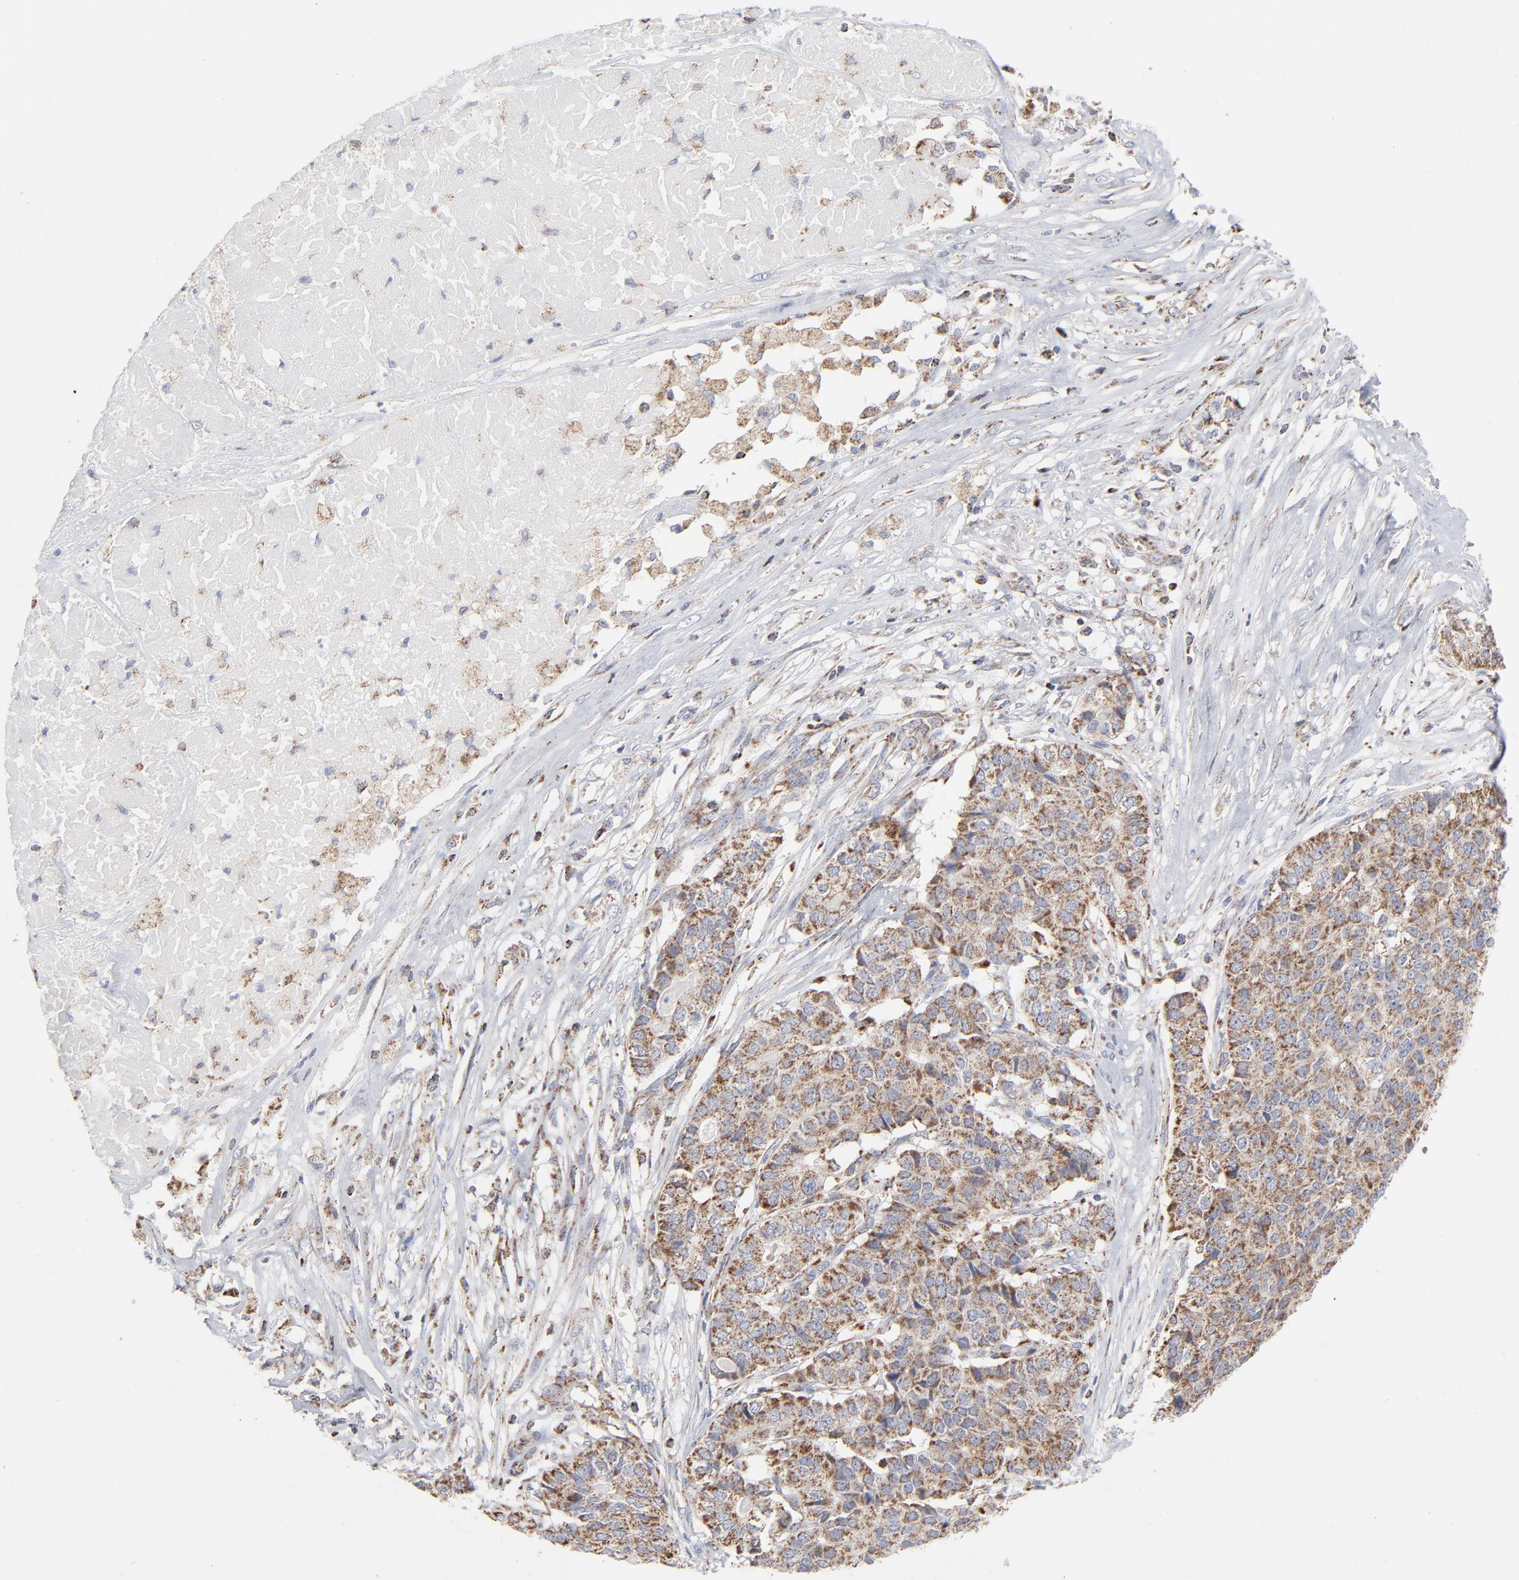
{"staining": {"intensity": "strong", "quantity": ">75%", "location": "cytoplasmic/membranous"}, "tissue": "pancreatic cancer", "cell_type": "Tumor cells", "image_type": "cancer", "snomed": [{"axis": "morphology", "description": "Adenocarcinoma, NOS"}, {"axis": "topography", "description": "Pancreas"}], "caption": "A high-resolution histopathology image shows immunohistochemistry staining of pancreatic adenocarcinoma, which shows strong cytoplasmic/membranous expression in about >75% of tumor cells.", "gene": "ASB3", "patient": {"sex": "male", "age": 50}}